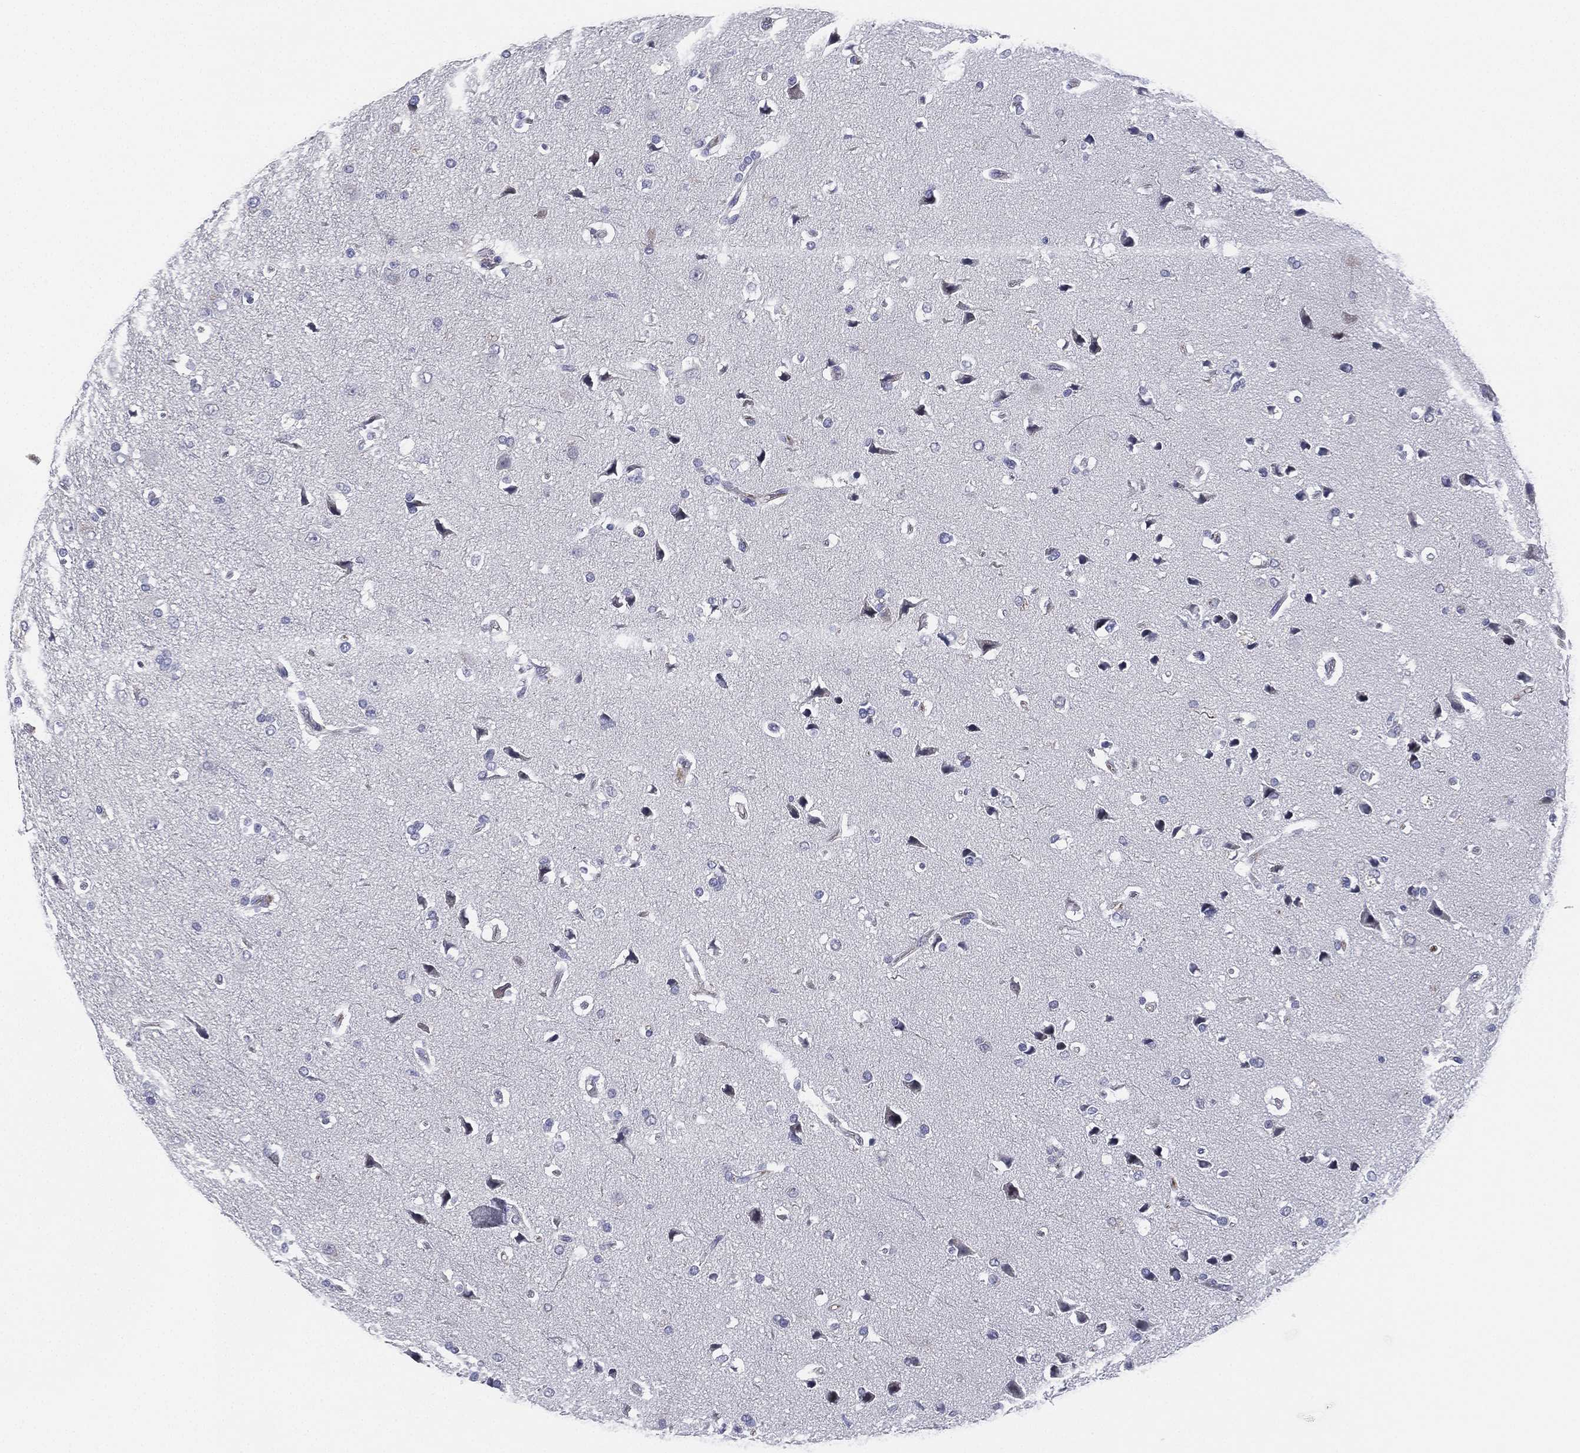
{"staining": {"intensity": "weak", "quantity": "<25%", "location": "cytoplasmic/membranous"}, "tissue": "glioma", "cell_type": "Tumor cells", "image_type": "cancer", "snomed": [{"axis": "morphology", "description": "Glioma, malignant, High grade"}, {"axis": "topography", "description": "Brain"}], "caption": "Tumor cells are negative for brown protein staining in glioma.", "gene": "MLF1", "patient": {"sex": "female", "age": 63}}